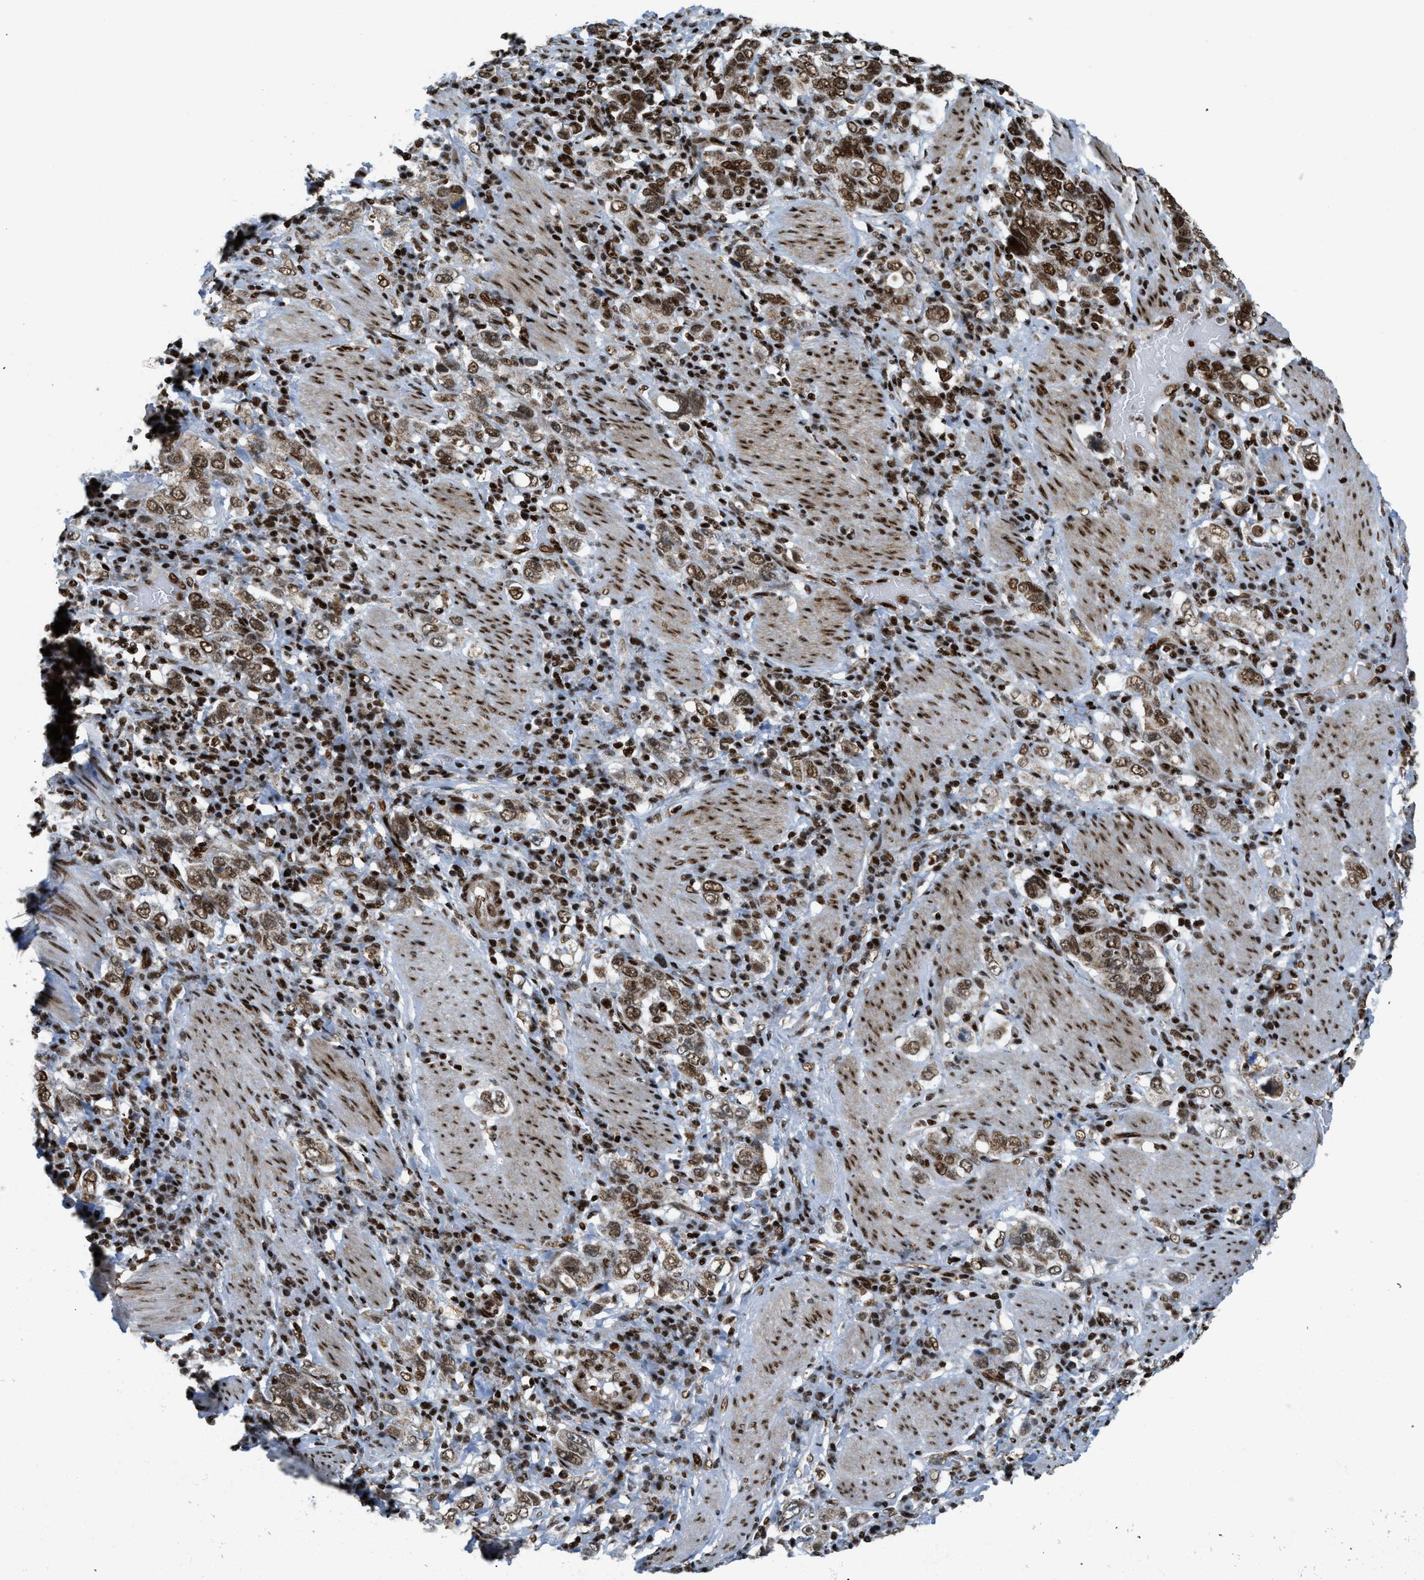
{"staining": {"intensity": "strong", "quantity": ">75%", "location": "nuclear"}, "tissue": "stomach cancer", "cell_type": "Tumor cells", "image_type": "cancer", "snomed": [{"axis": "morphology", "description": "Adenocarcinoma, NOS"}, {"axis": "topography", "description": "Stomach, upper"}], "caption": "Approximately >75% of tumor cells in human stomach adenocarcinoma display strong nuclear protein staining as visualized by brown immunohistochemical staining.", "gene": "GABPB1", "patient": {"sex": "male", "age": 62}}